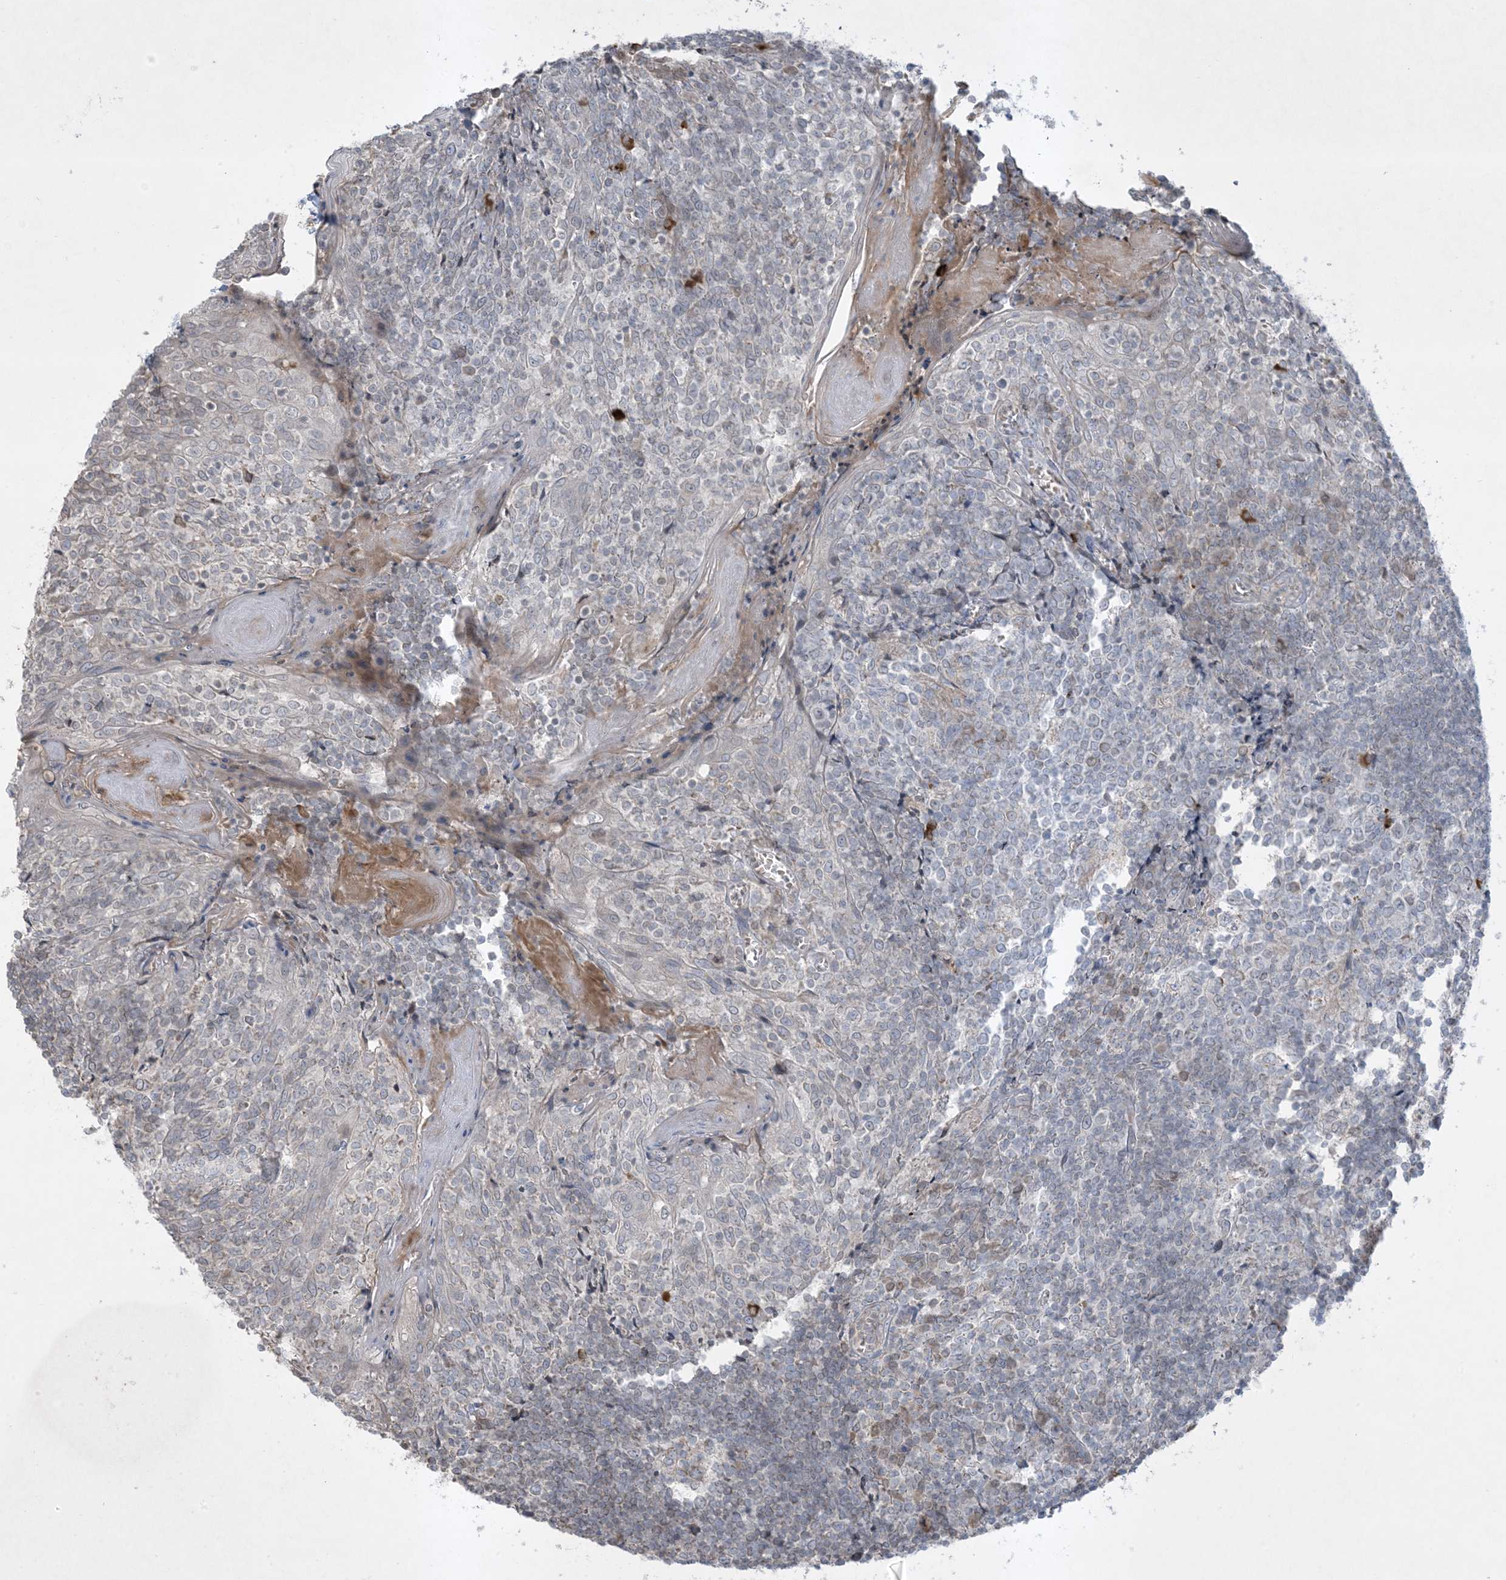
{"staining": {"intensity": "negative", "quantity": "none", "location": "none"}, "tissue": "tonsil", "cell_type": "Germinal center cells", "image_type": "normal", "snomed": [{"axis": "morphology", "description": "Normal tissue, NOS"}, {"axis": "topography", "description": "Tonsil"}], "caption": "This histopathology image is of normal tonsil stained with IHC to label a protein in brown with the nuclei are counter-stained blue. There is no expression in germinal center cells. Brightfield microscopy of IHC stained with DAB (brown) and hematoxylin (blue), captured at high magnification.", "gene": "FNDC1", "patient": {"sex": "female", "age": 19}}